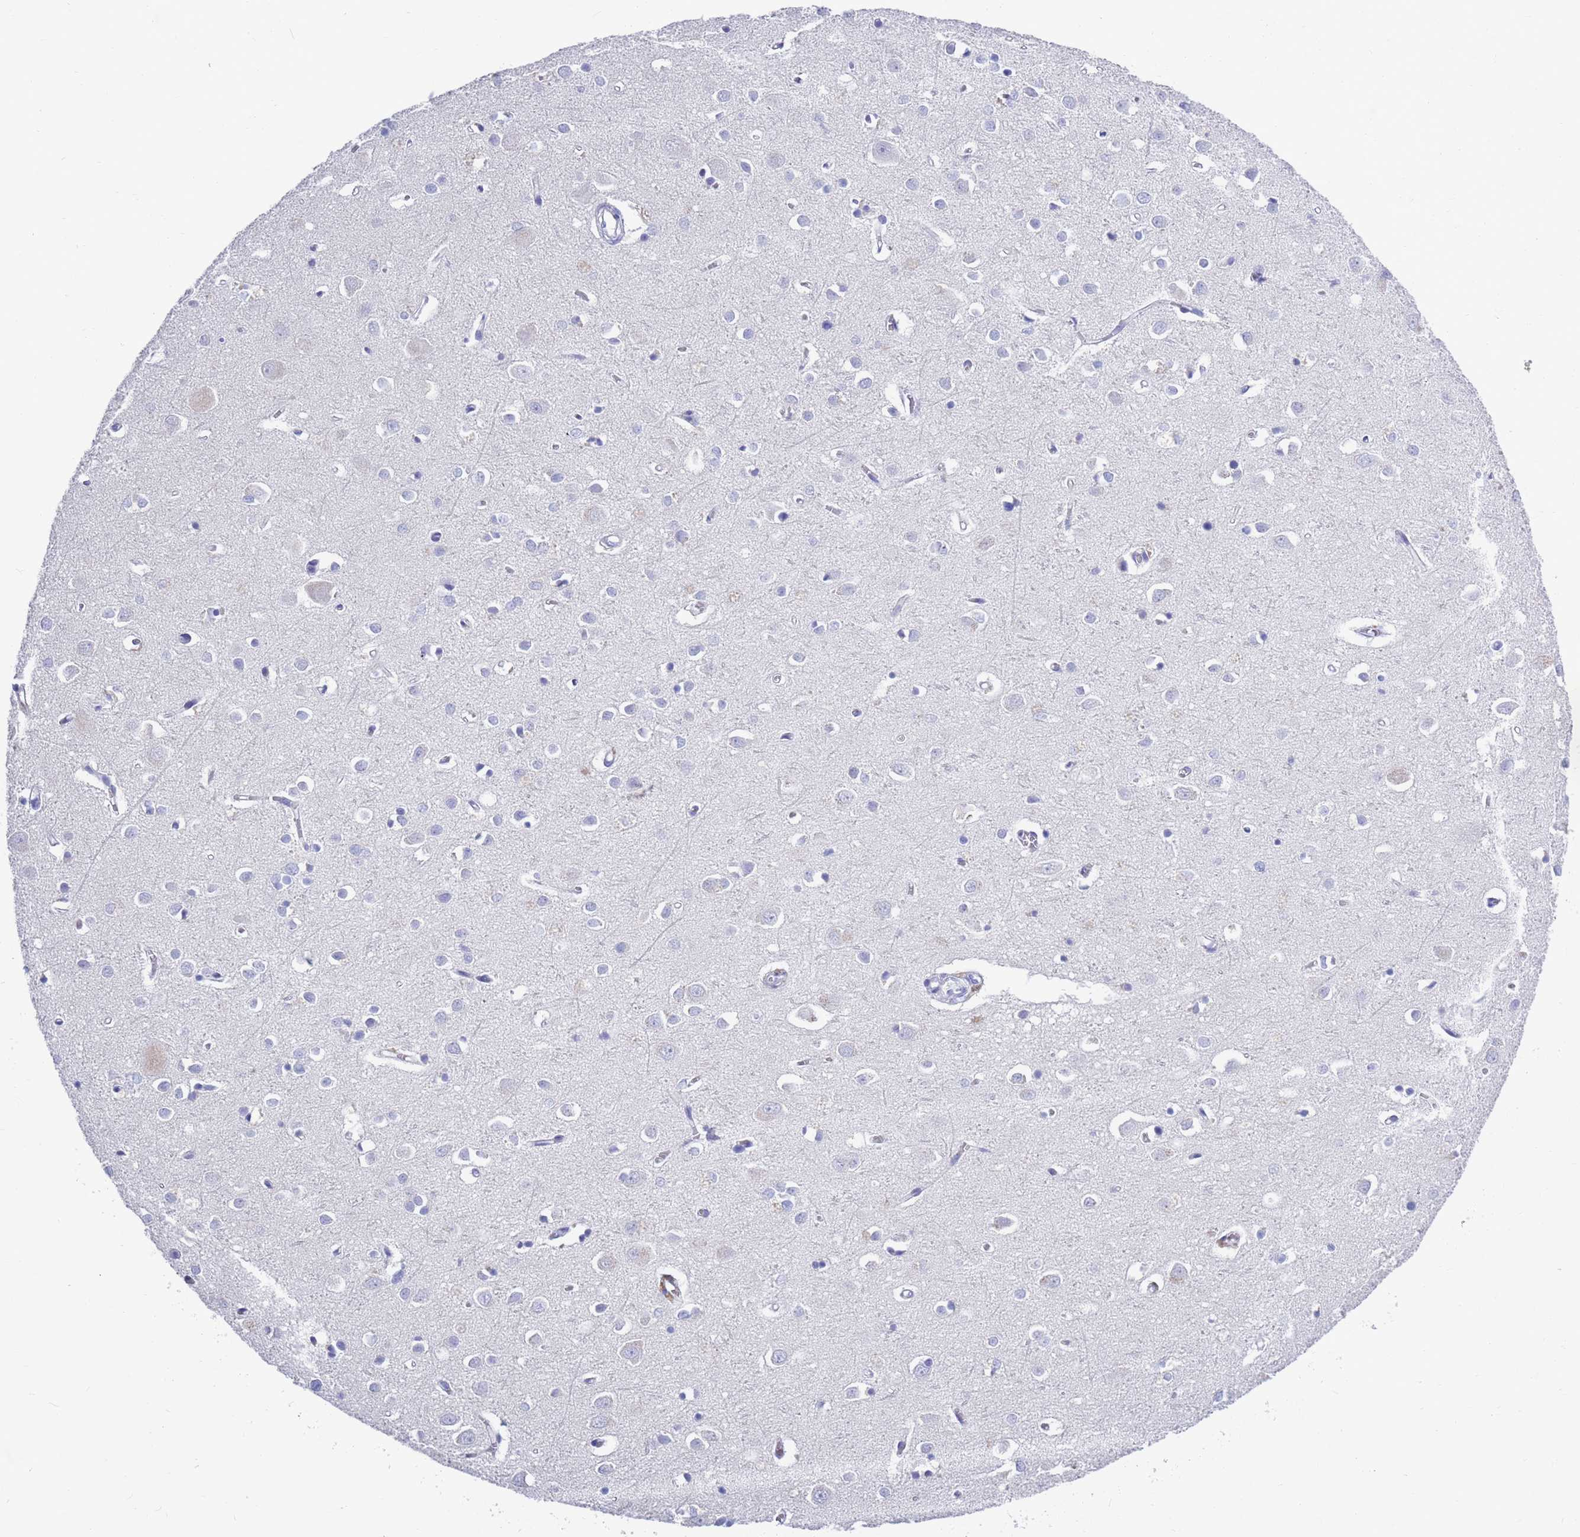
{"staining": {"intensity": "negative", "quantity": "none", "location": "none"}, "tissue": "cerebral cortex", "cell_type": "Endothelial cells", "image_type": "normal", "snomed": [{"axis": "morphology", "description": "Normal tissue, NOS"}, {"axis": "topography", "description": "Cerebral cortex"}], "caption": "IHC micrograph of normal cerebral cortex: human cerebral cortex stained with DAB shows no significant protein staining in endothelial cells.", "gene": "MTMR2", "patient": {"sex": "female", "age": 64}}